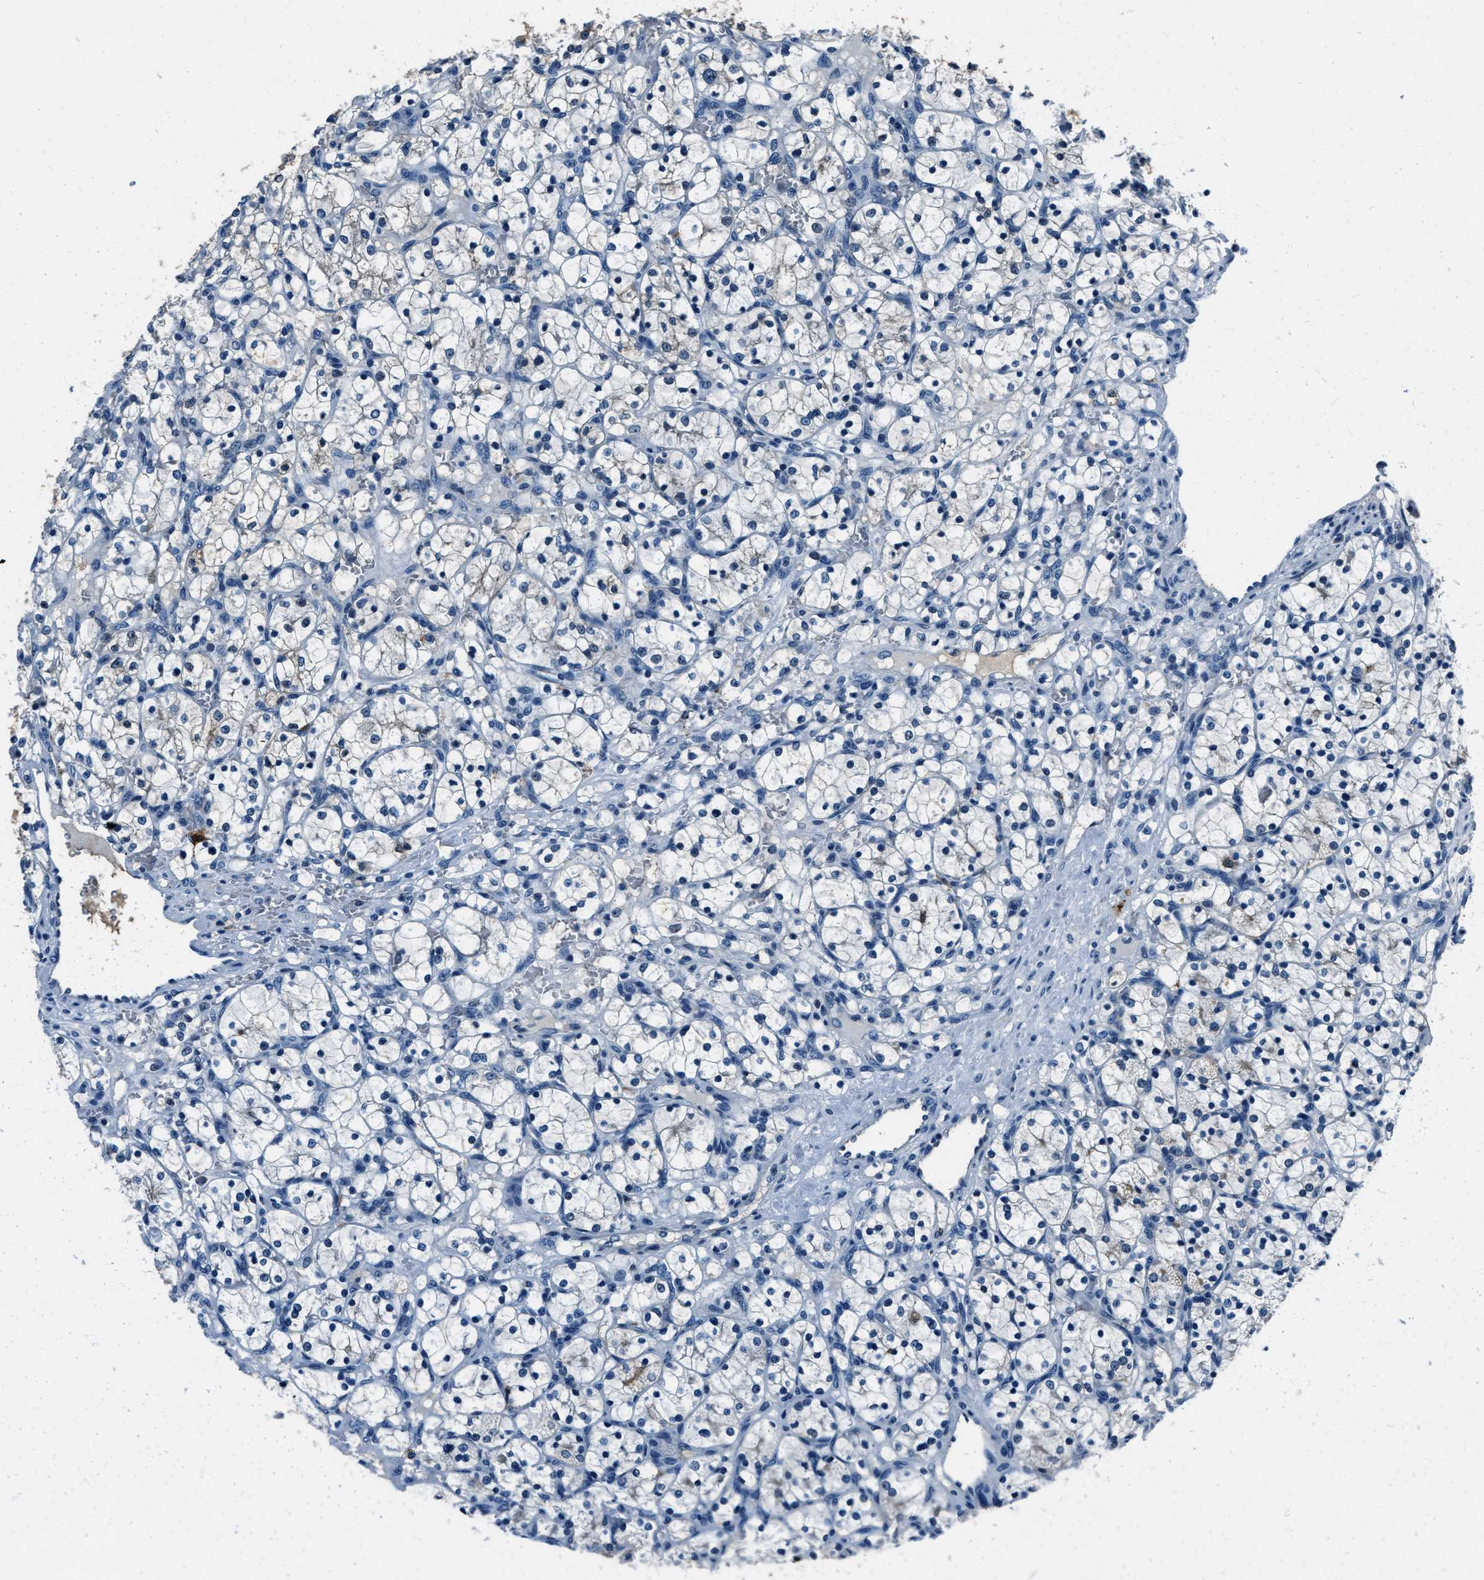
{"staining": {"intensity": "negative", "quantity": "none", "location": "none"}, "tissue": "renal cancer", "cell_type": "Tumor cells", "image_type": "cancer", "snomed": [{"axis": "morphology", "description": "Adenocarcinoma, NOS"}, {"axis": "topography", "description": "Kidney"}], "caption": "Tumor cells show no significant protein expression in renal cancer. Nuclei are stained in blue.", "gene": "PTPDC1", "patient": {"sex": "female", "age": 69}}